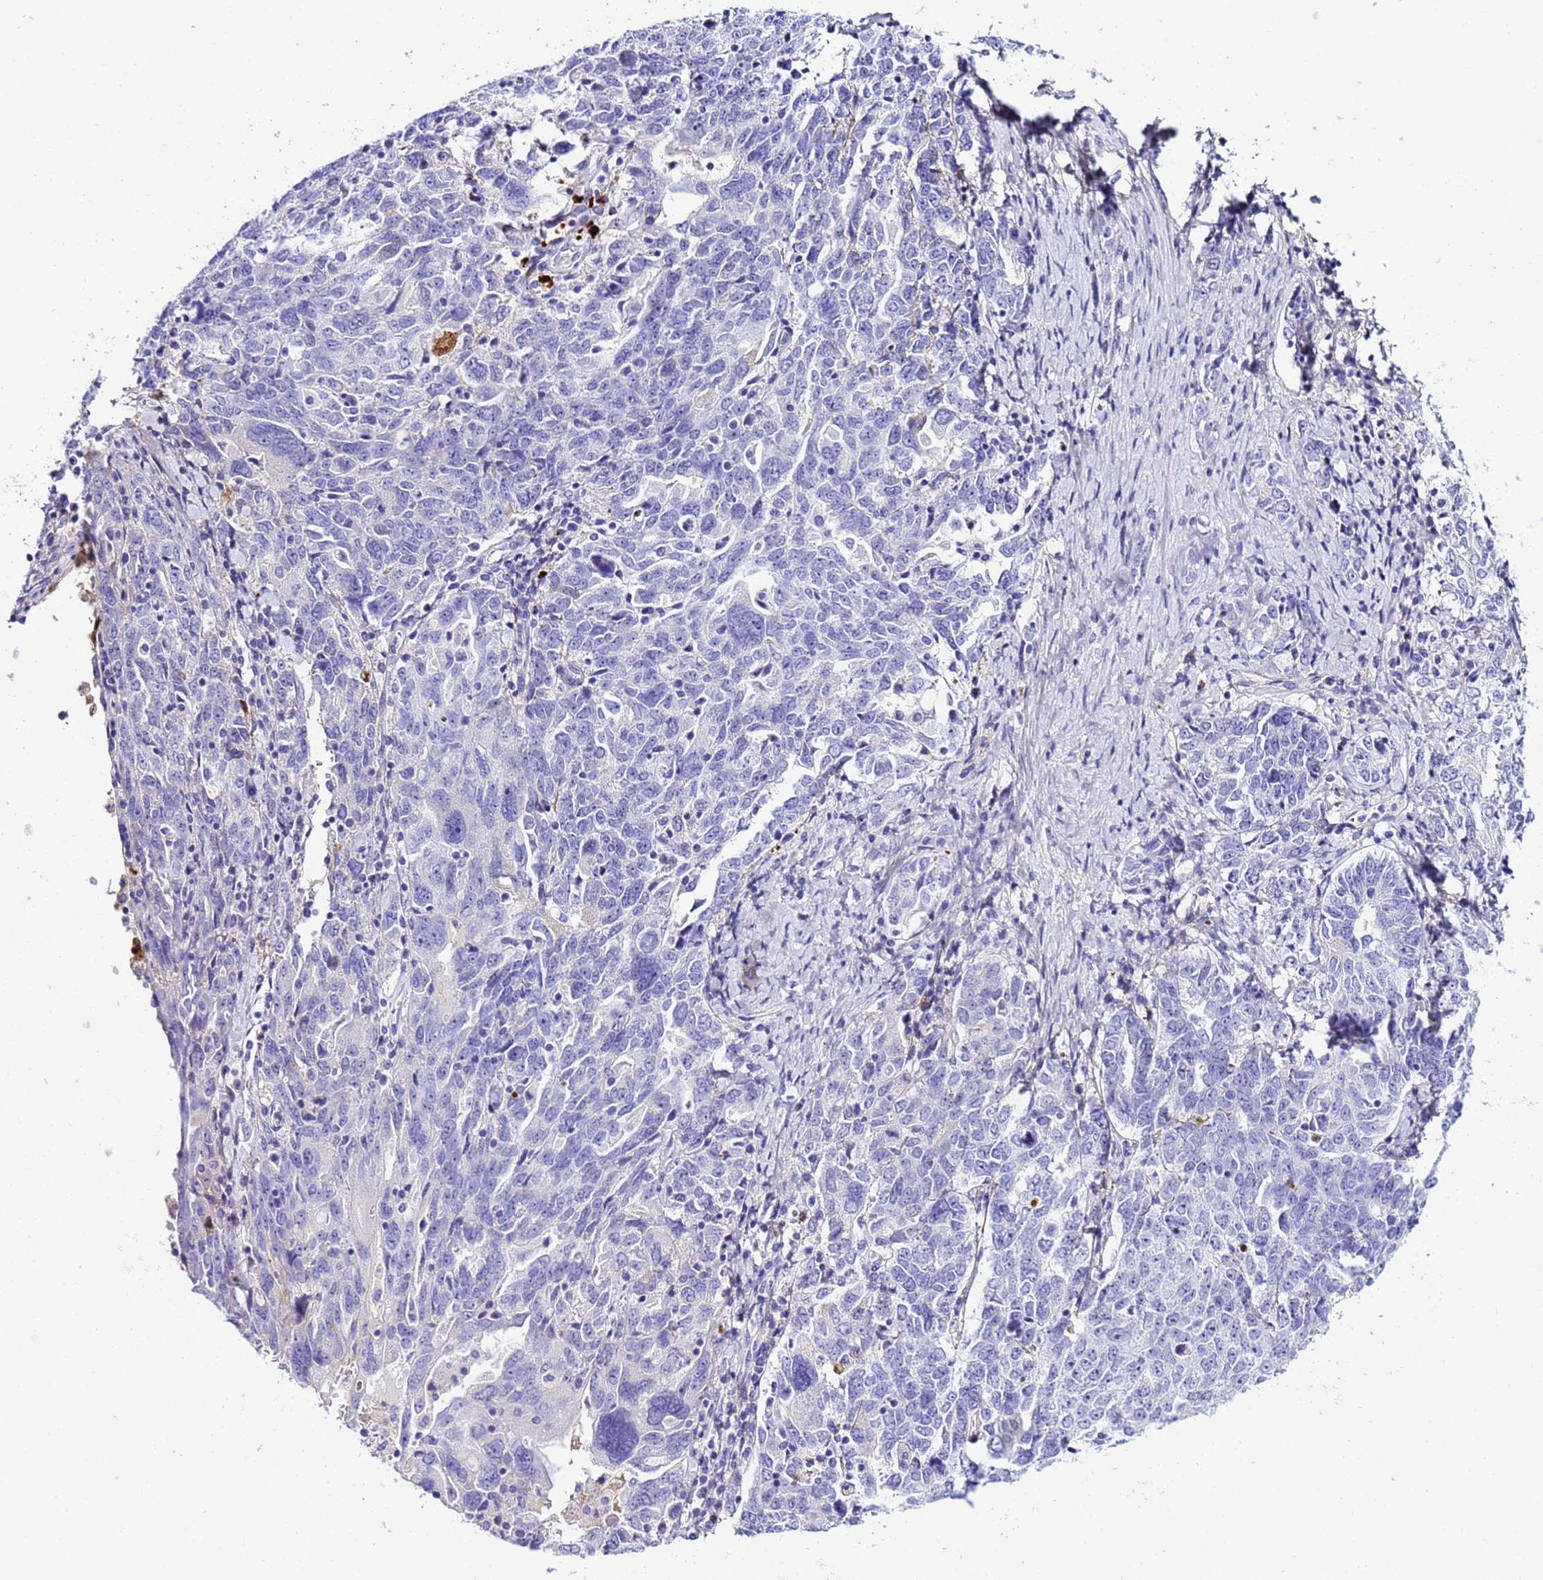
{"staining": {"intensity": "negative", "quantity": "none", "location": "none"}, "tissue": "ovarian cancer", "cell_type": "Tumor cells", "image_type": "cancer", "snomed": [{"axis": "morphology", "description": "Carcinoma, endometroid"}, {"axis": "topography", "description": "Ovary"}], "caption": "Protein analysis of ovarian endometroid carcinoma displays no significant staining in tumor cells. (DAB IHC with hematoxylin counter stain).", "gene": "CFHR2", "patient": {"sex": "female", "age": 62}}